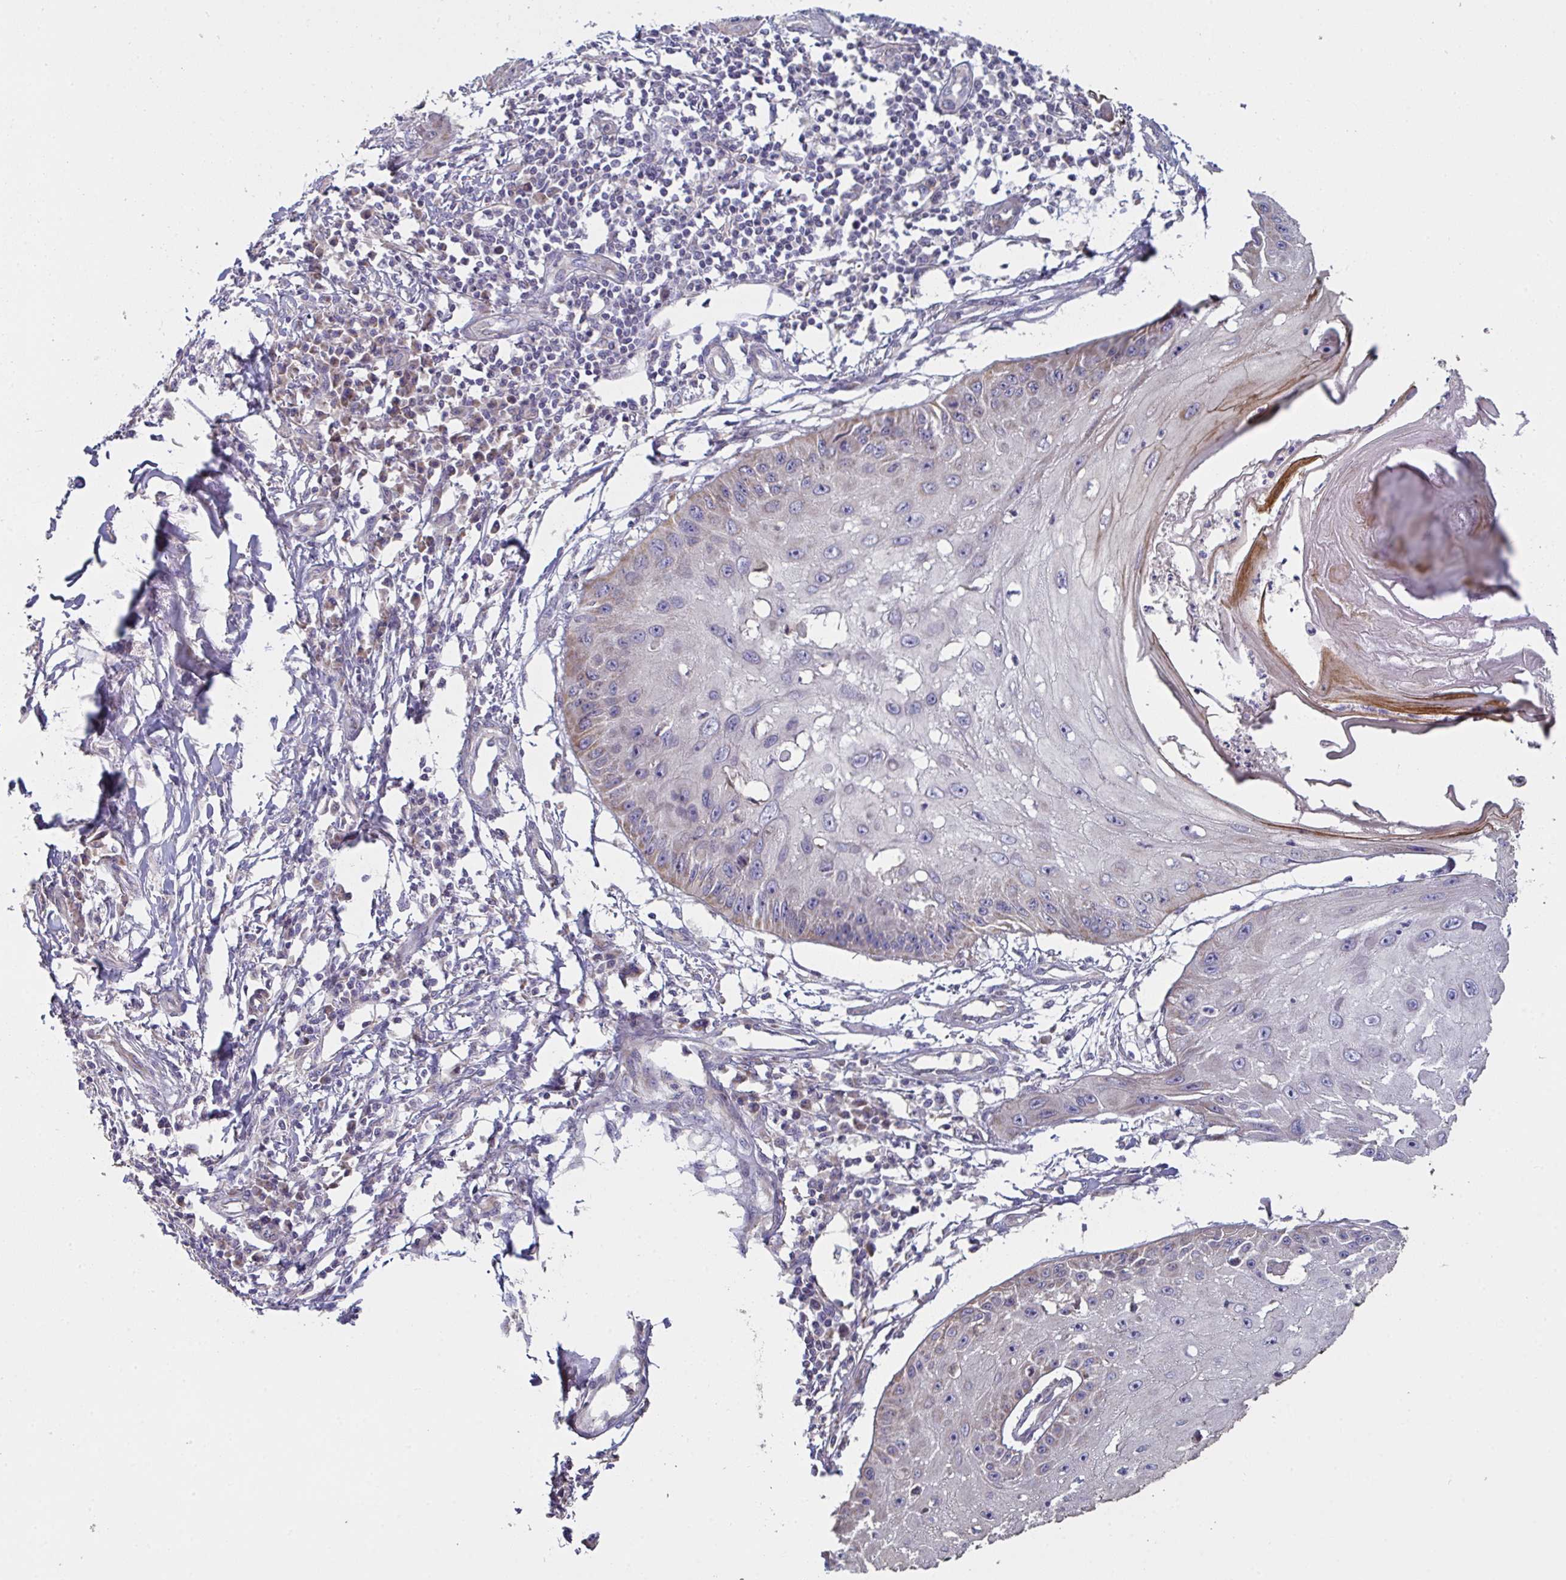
{"staining": {"intensity": "weak", "quantity": "<25%", "location": "cytoplasmic/membranous"}, "tissue": "skin cancer", "cell_type": "Tumor cells", "image_type": "cancer", "snomed": [{"axis": "morphology", "description": "Squamous cell carcinoma, NOS"}, {"axis": "topography", "description": "Skin"}], "caption": "The image exhibits no staining of tumor cells in skin squamous cell carcinoma.", "gene": "MRPS2", "patient": {"sex": "male", "age": 70}}